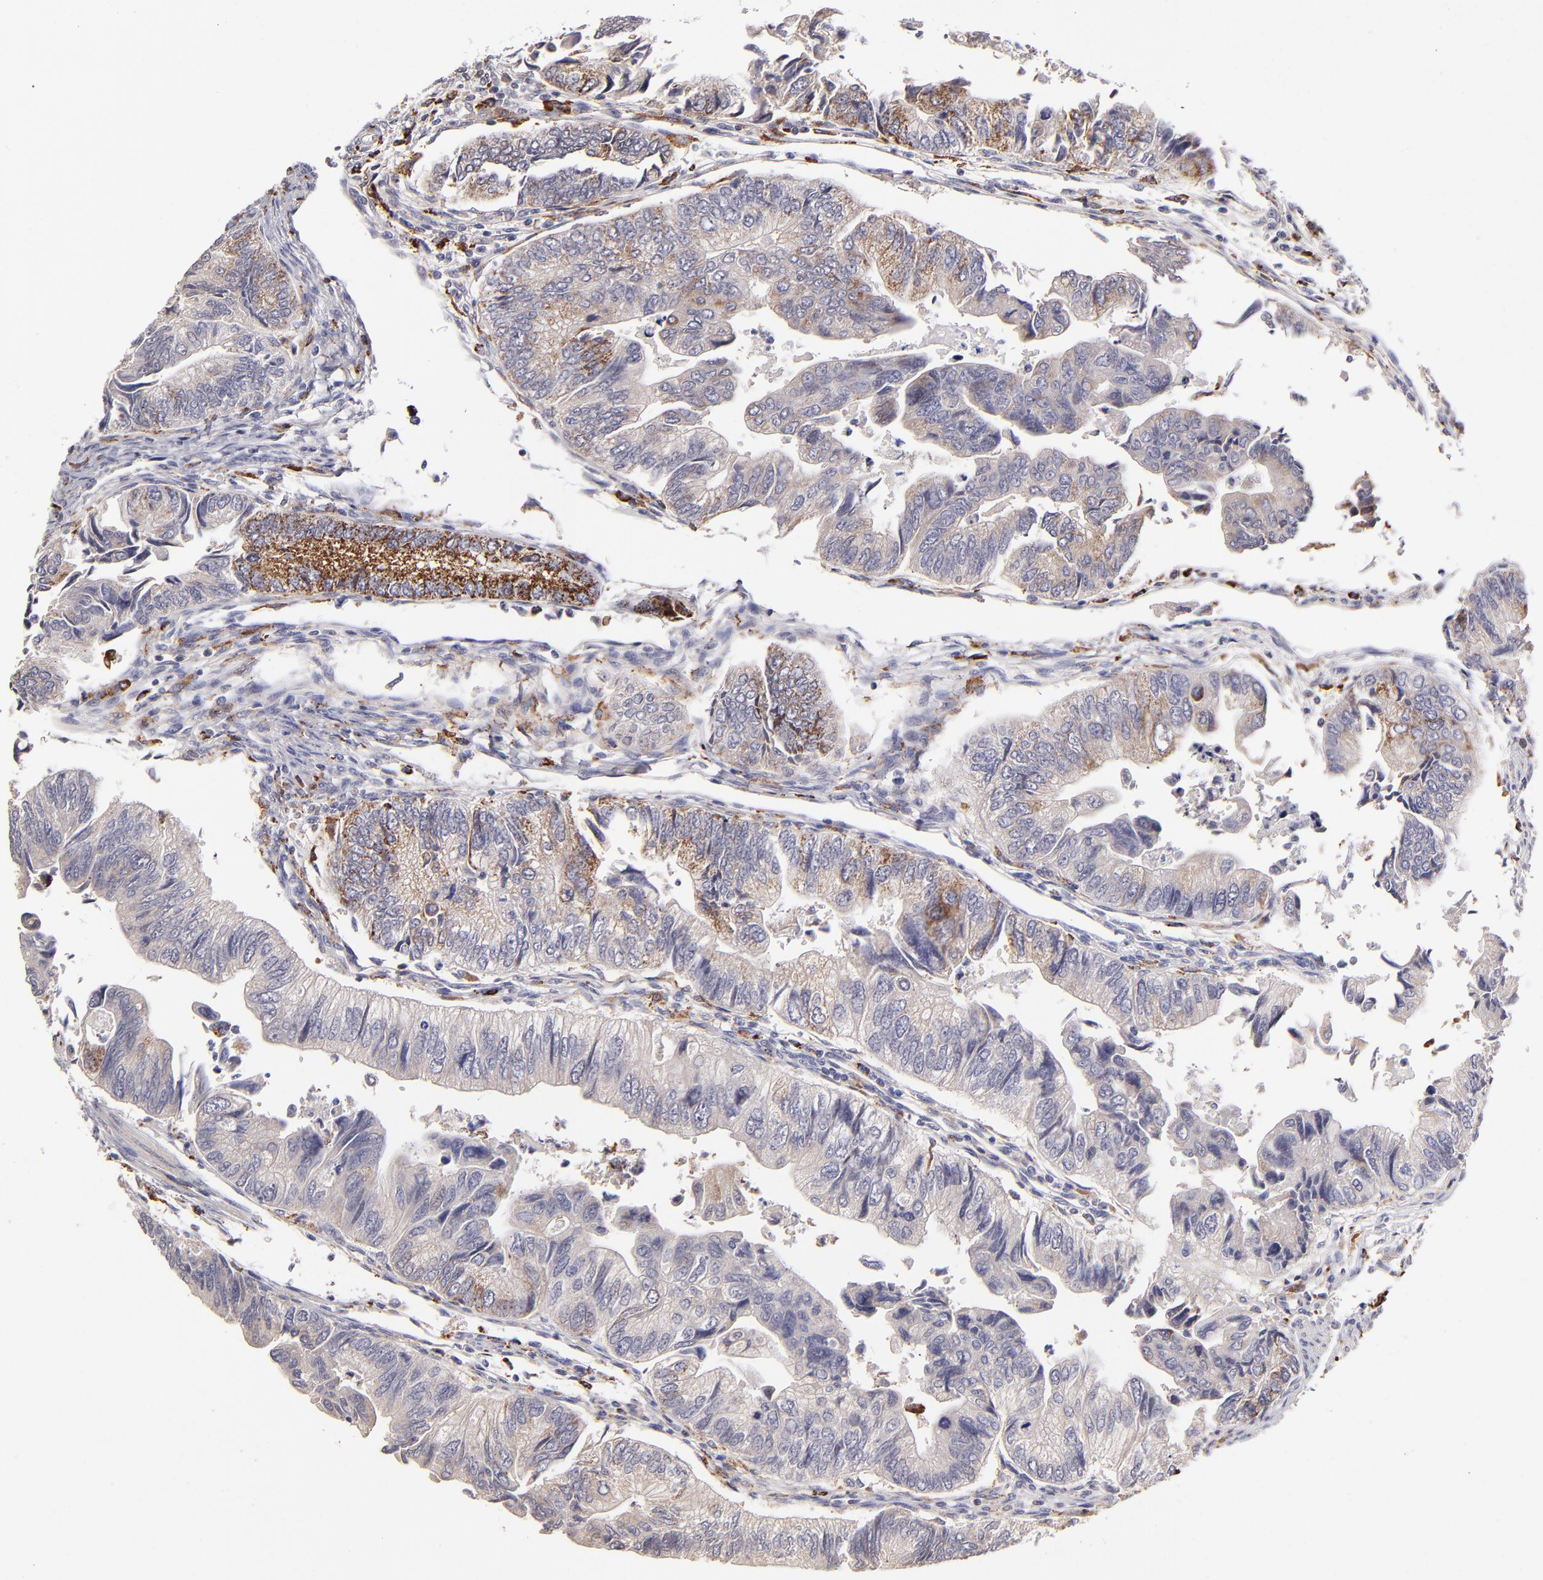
{"staining": {"intensity": "strong", "quantity": "25%-75%", "location": "cytoplasmic/membranous"}, "tissue": "colorectal cancer", "cell_type": "Tumor cells", "image_type": "cancer", "snomed": [{"axis": "morphology", "description": "Adenocarcinoma, NOS"}, {"axis": "topography", "description": "Colon"}], "caption": "Colorectal cancer (adenocarcinoma) stained with a protein marker demonstrates strong staining in tumor cells.", "gene": "GLDC", "patient": {"sex": "female", "age": 11}}